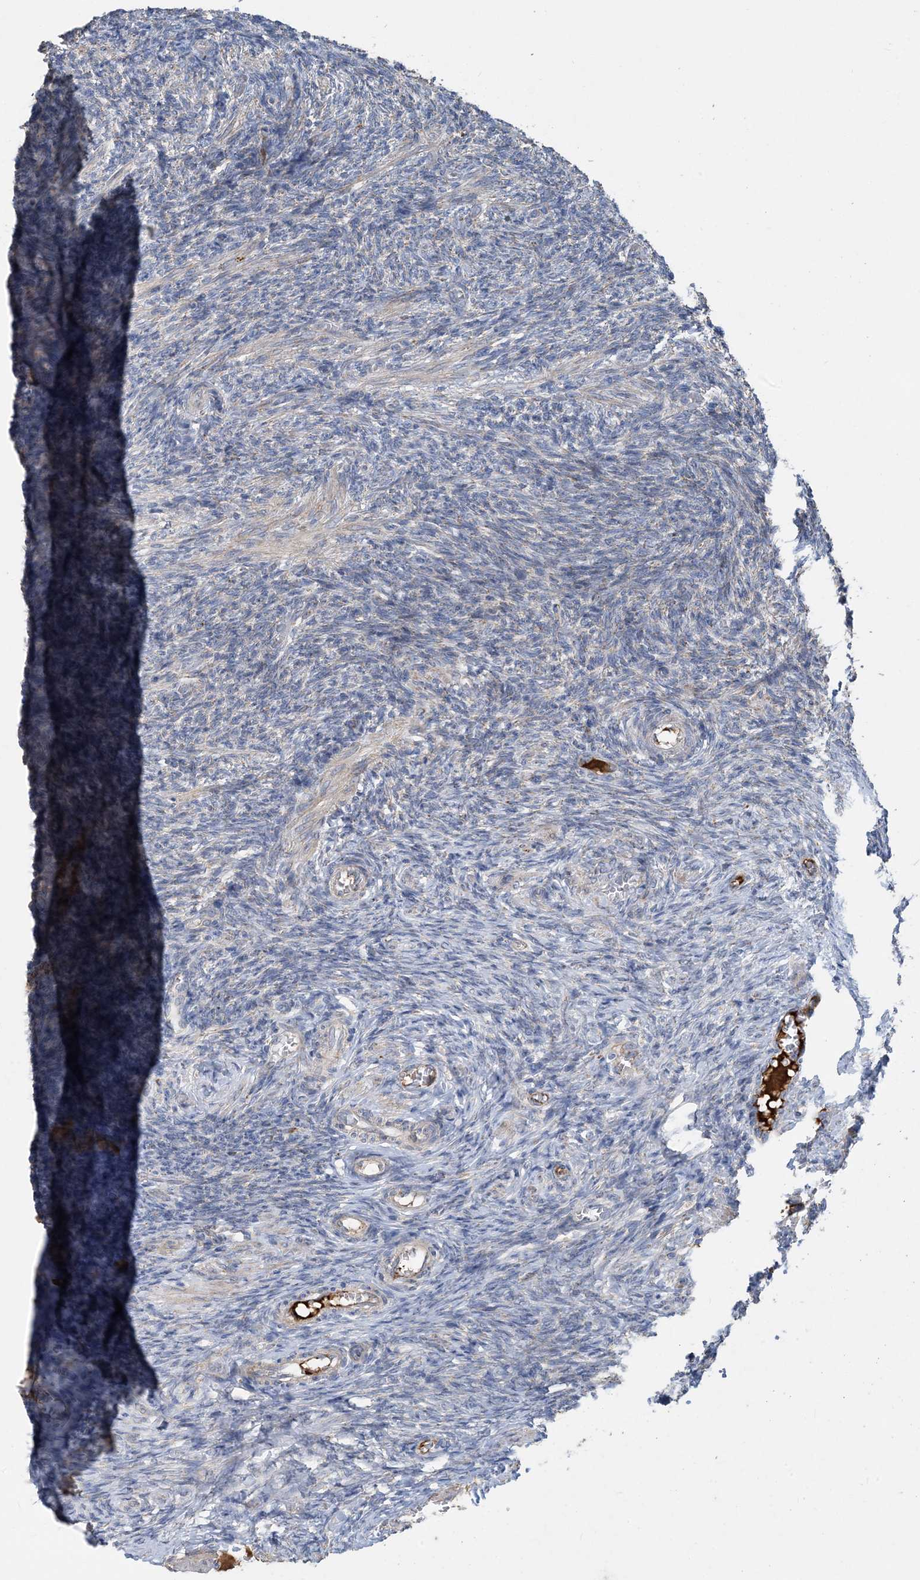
{"staining": {"intensity": "negative", "quantity": "none", "location": "none"}, "tissue": "ovary", "cell_type": "Ovarian stroma cells", "image_type": "normal", "snomed": [{"axis": "morphology", "description": "Normal tissue, NOS"}, {"axis": "topography", "description": "Ovary"}], "caption": "This is a photomicrograph of immunohistochemistry staining of normal ovary, which shows no expression in ovarian stroma cells.", "gene": "ECHDC1", "patient": {"sex": "female", "age": 27}}